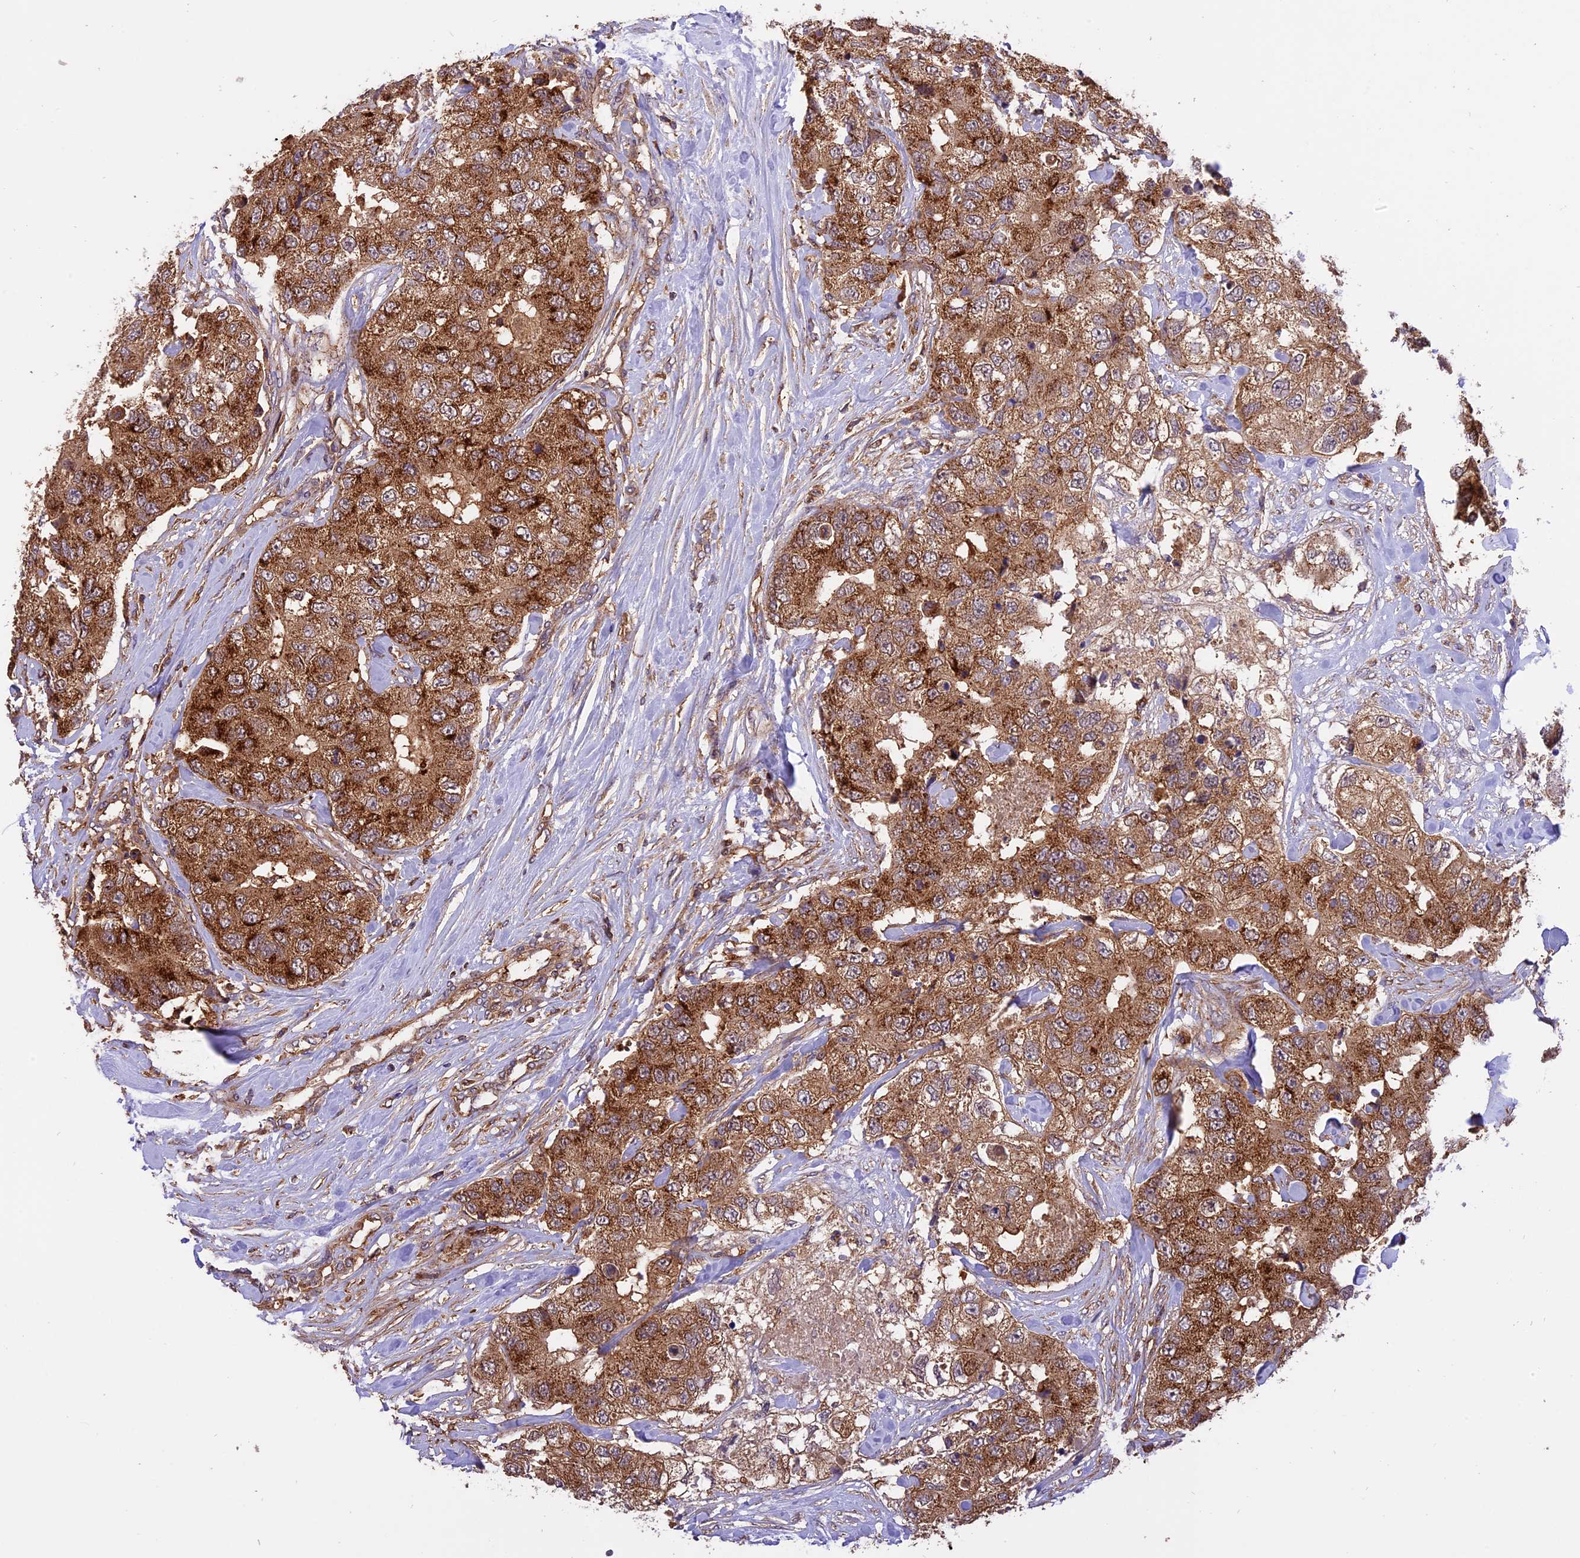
{"staining": {"intensity": "strong", "quantity": ">75%", "location": "cytoplasmic/membranous"}, "tissue": "breast cancer", "cell_type": "Tumor cells", "image_type": "cancer", "snomed": [{"axis": "morphology", "description": "Duct carcinoma"}, {"axis": "topography", "description": "Breast"}], "caption": "The histopathology image reveals immunohistochemical staining of invasive ductal carcinoma (breast). There is strong cytoplasmic/membranous expression is seen in approximately >75% of tumor cells.", "gene": "PEX3", "patient": {"sex": "female", "age": 62}}